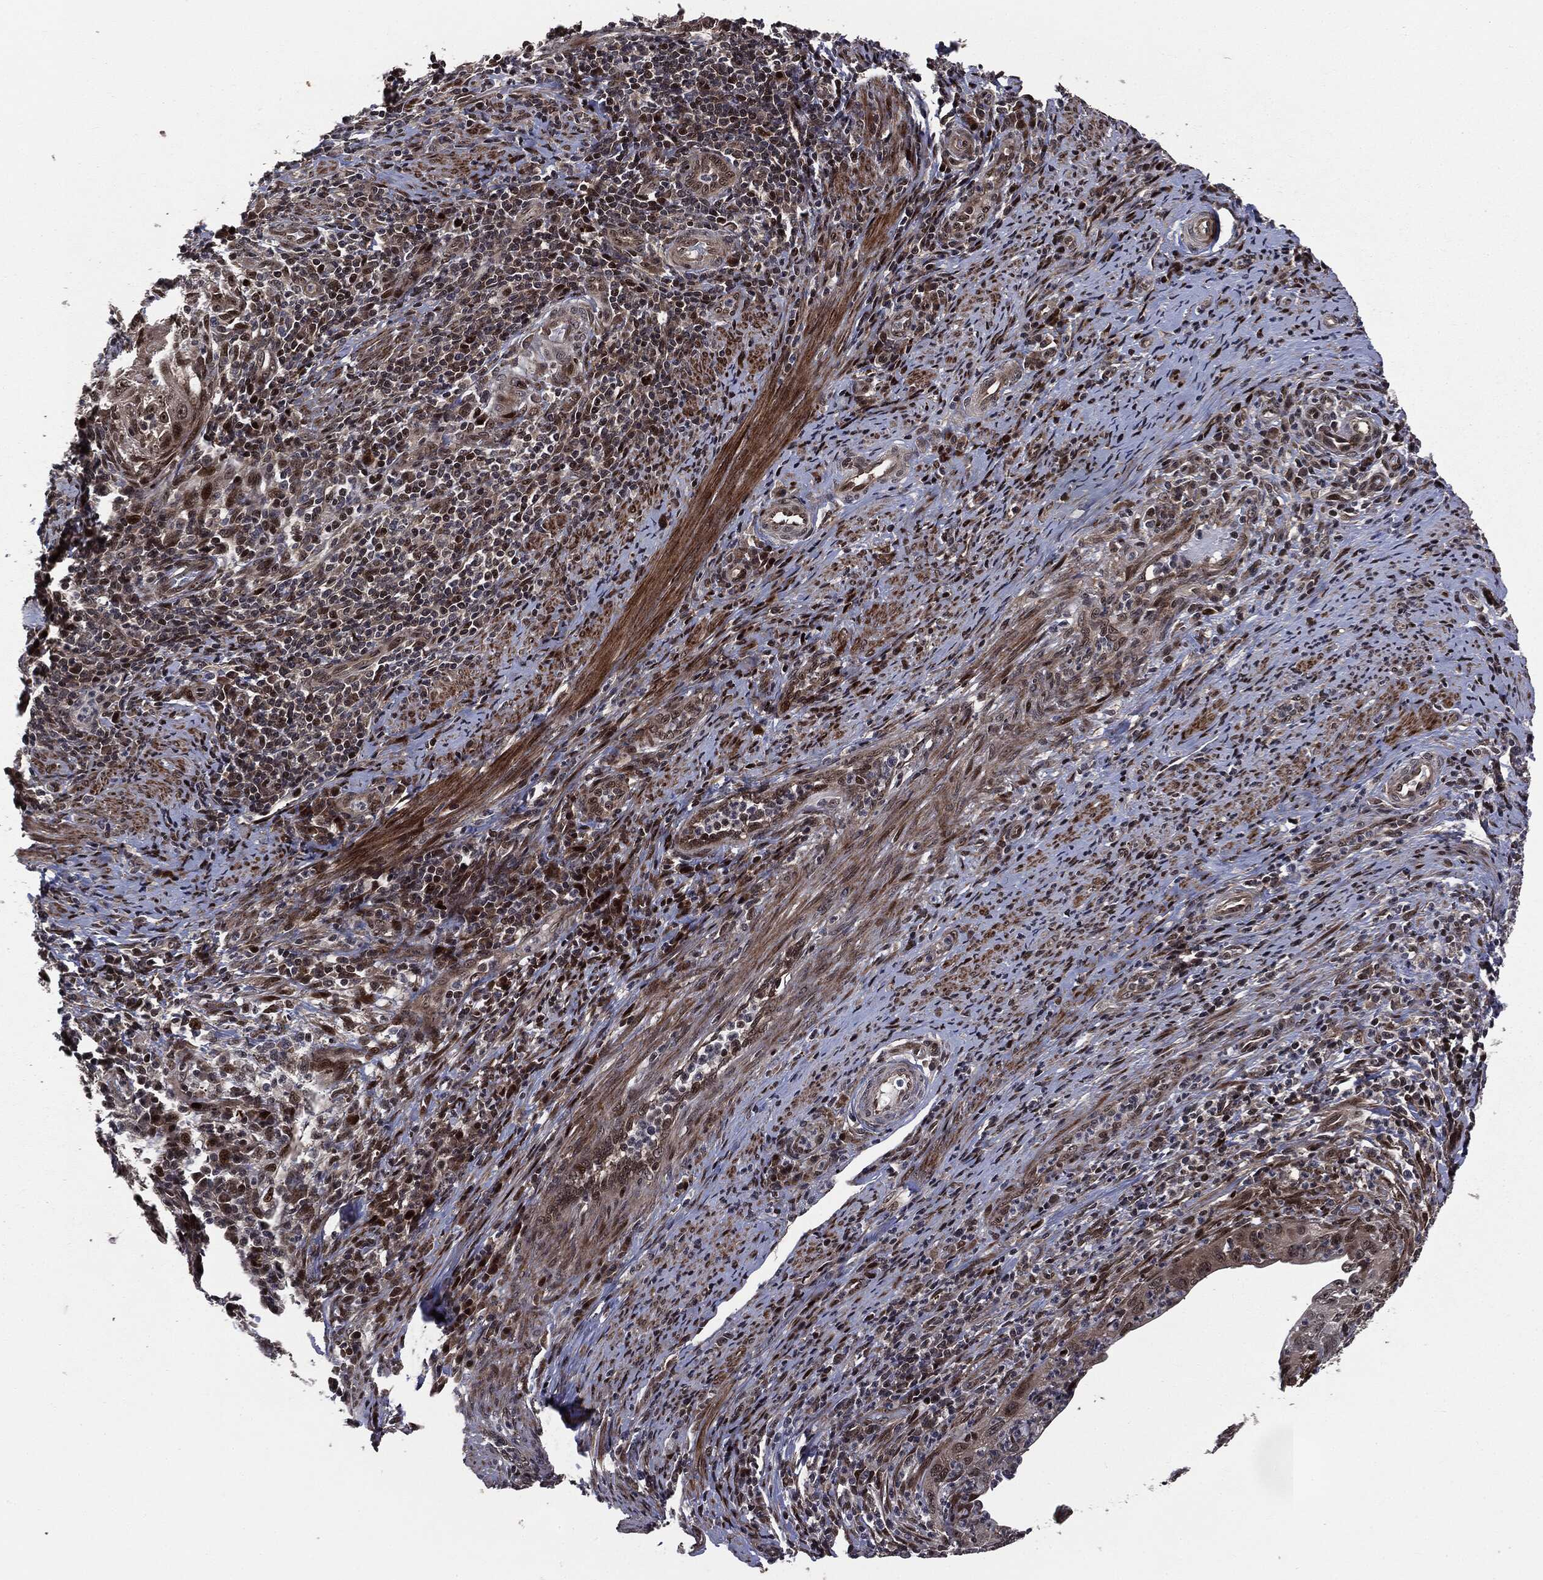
{"staining": {"intensity": "strong", "quantity": "<25%", "location": "cytoplasmic/membranous,nuclear"}, "tissue": "cervical cancer", "cell_type": "Tumor cells", "image_type": "cancer", "snomed": [{"axis": "morphology", "description": "Squamous cell carcinoma, NOS"}, {"axis": "topography", "description": "Cervix"}], "caption": "A histopathology image of human cervical cancer stained for a protein shows strong cytoplasmic/membranous and nuclear brown staining in tumor cells.", "gene": "SMAD4", "patient": {"sex": "female", "age": 26}}